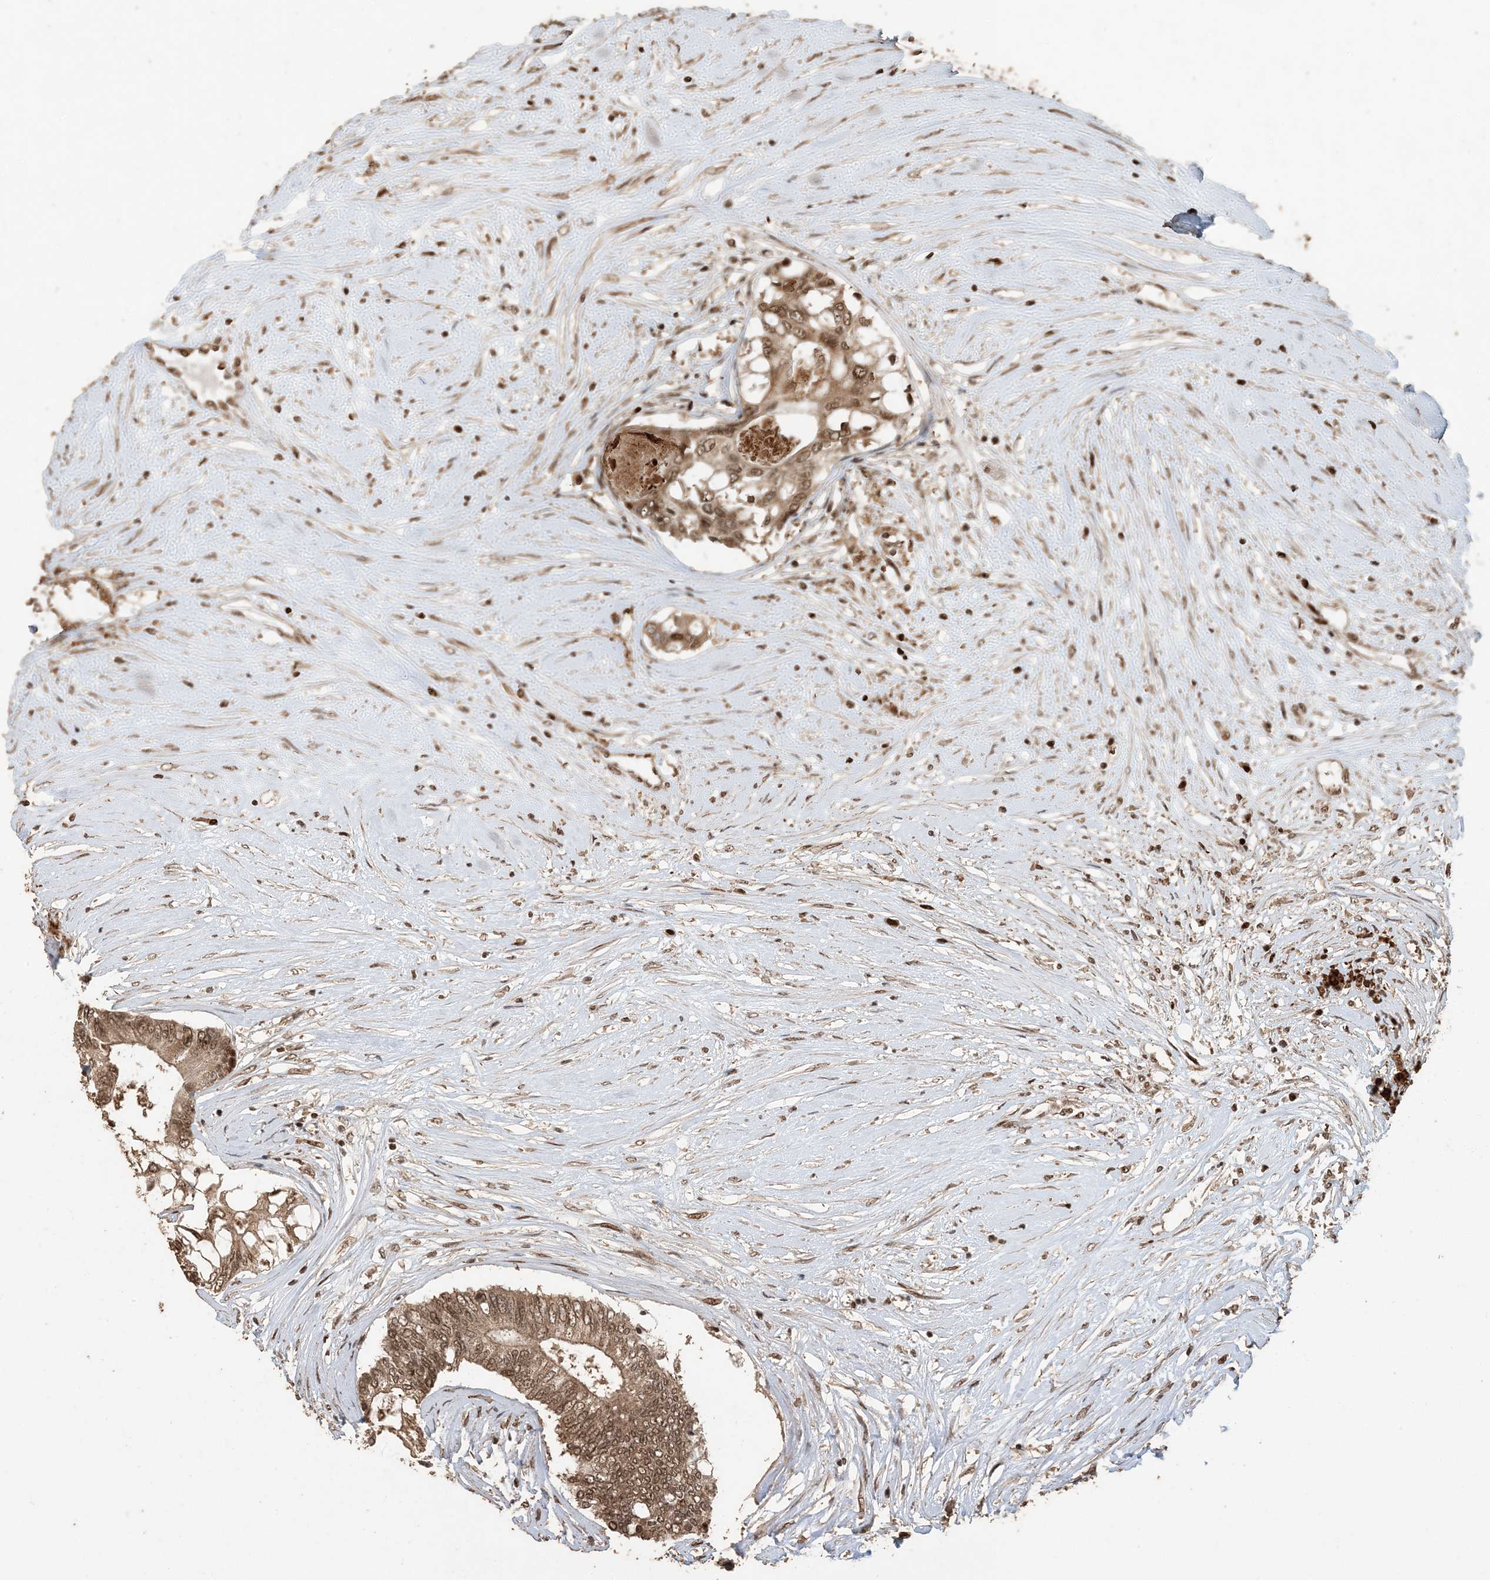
{"staining": {"intensity": "moderate", "quantity": ">75%", "location": "cytoplasmic/membranous,nuclear"}, "tissue": "colorectal cancer", "cell_type": "Tumor cells", "image_type": "cancer", "snomed": [{"axis": "morphology", "description": "Adenocarcinoma, NOS"}, {"axis": "topography", "description": "Rectum"}], "caption": "Colorectal cancer (adenocarcinoma) stained for a protein (brown) demonstrates moderate cytoplasmic/membranous and nuclear positive positivity in about >75% of tumor cells.", "gene": "ATP13A2", "patient": {"sex": "male", "age": 63}}